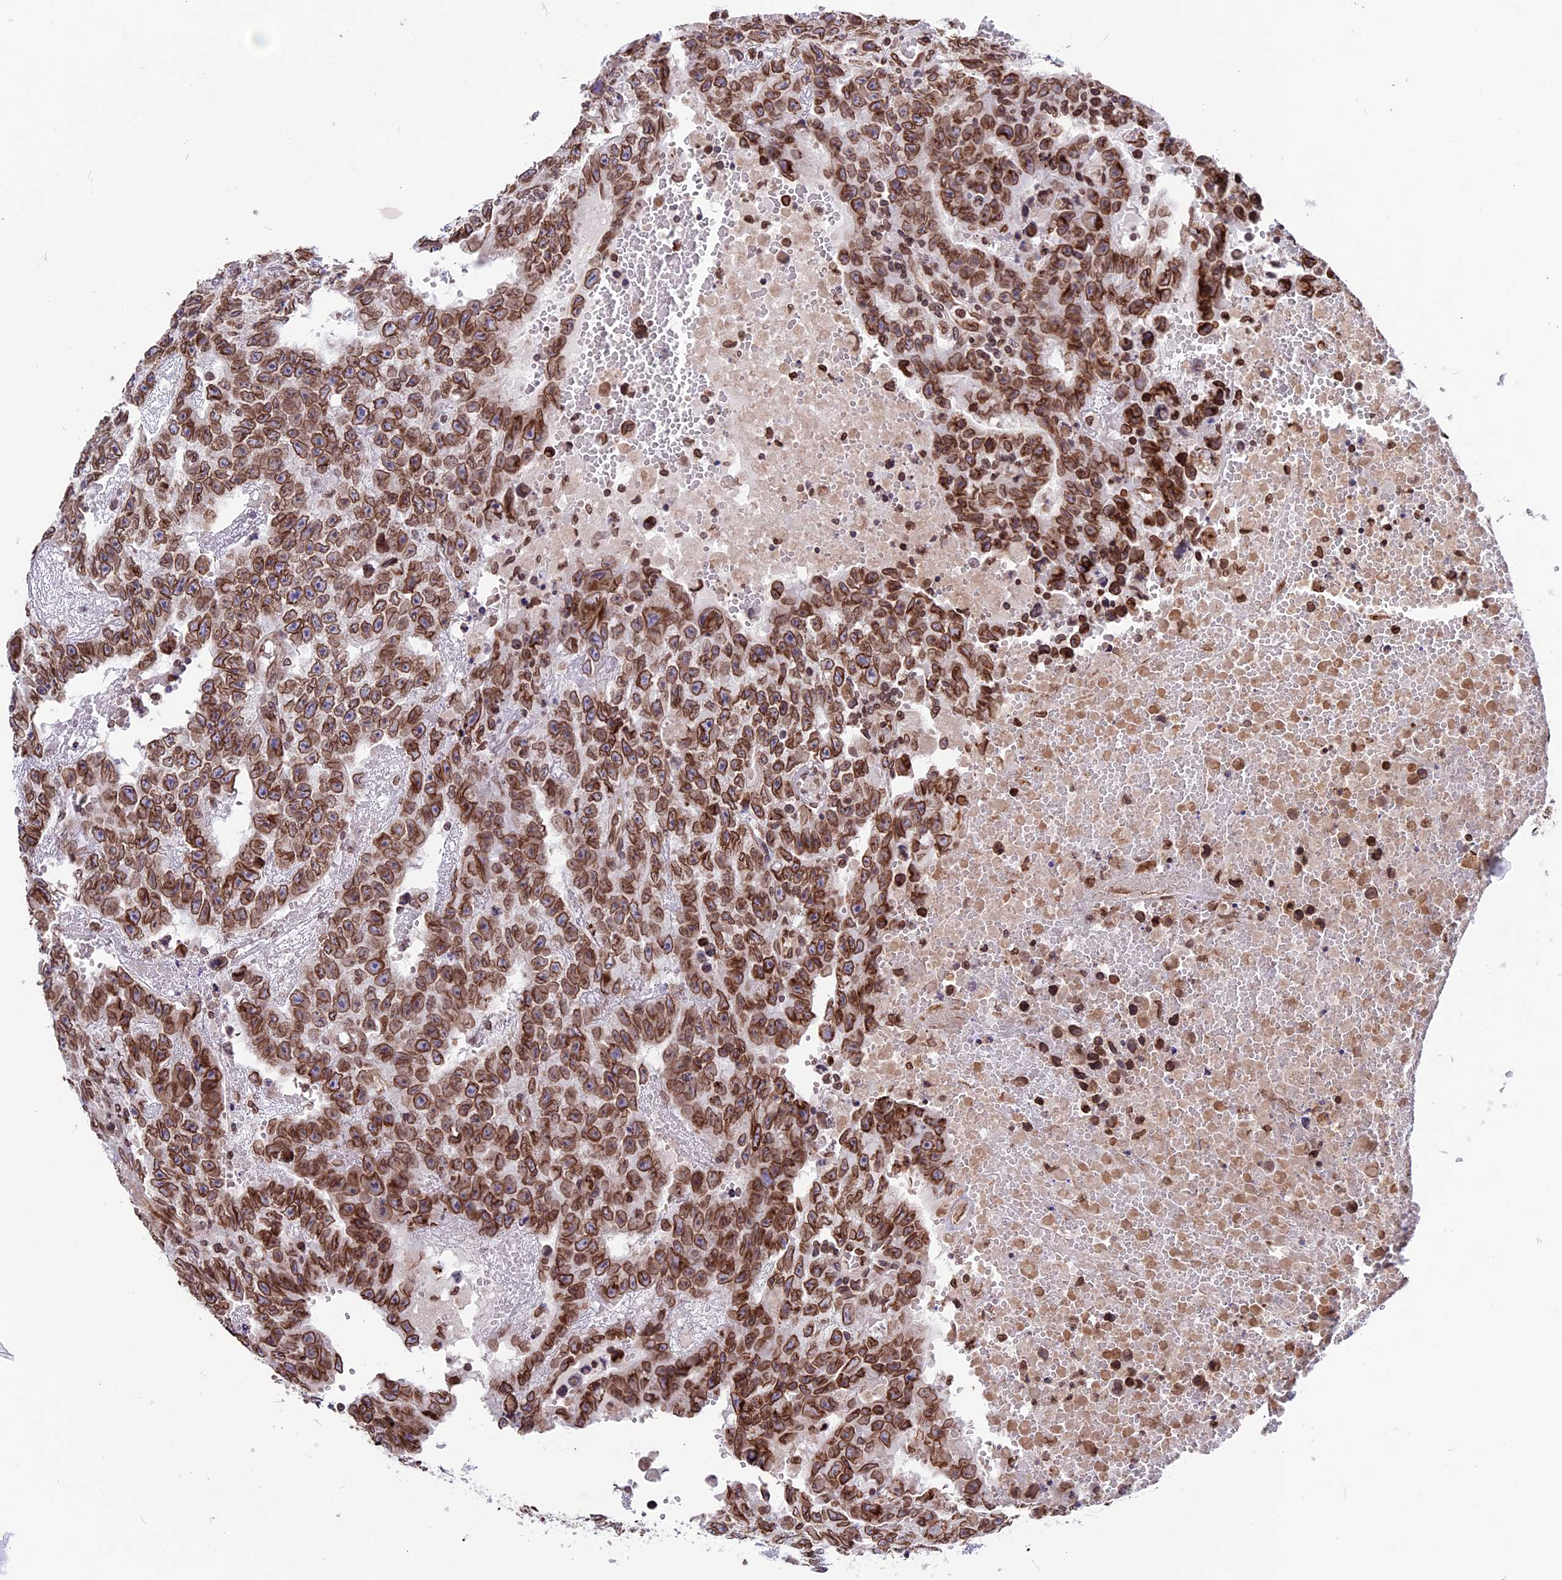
{"staining": {"intensity": "moderate", "quantity": ">75%", "location": "cytoplasmic/membranous,nuclear"}, "tissue": "testis cancer", "cell_type": "Tumor cells", "image_type": "cancer", "snomed": [{"axis": "morphology", "description": "Carcinoma, Embryonal, NOS"}, {"axis": "topography", "description": "Testis"}], "caption": "Immunohistochemistry histopathology image of neoplastic tissue: testis cancer (embryonal carcinoma) stained using immunohistochemistry (IHC) shows medium levels of moderate protein expression localized specifically in the cytoplasmic/membranous and nuclear of tumor cells, appearing as a cytoplasmic/membranous and nuclear brown color.", "gene": "PTCHD4", "patient": {"sex": "male", "age": 25}}